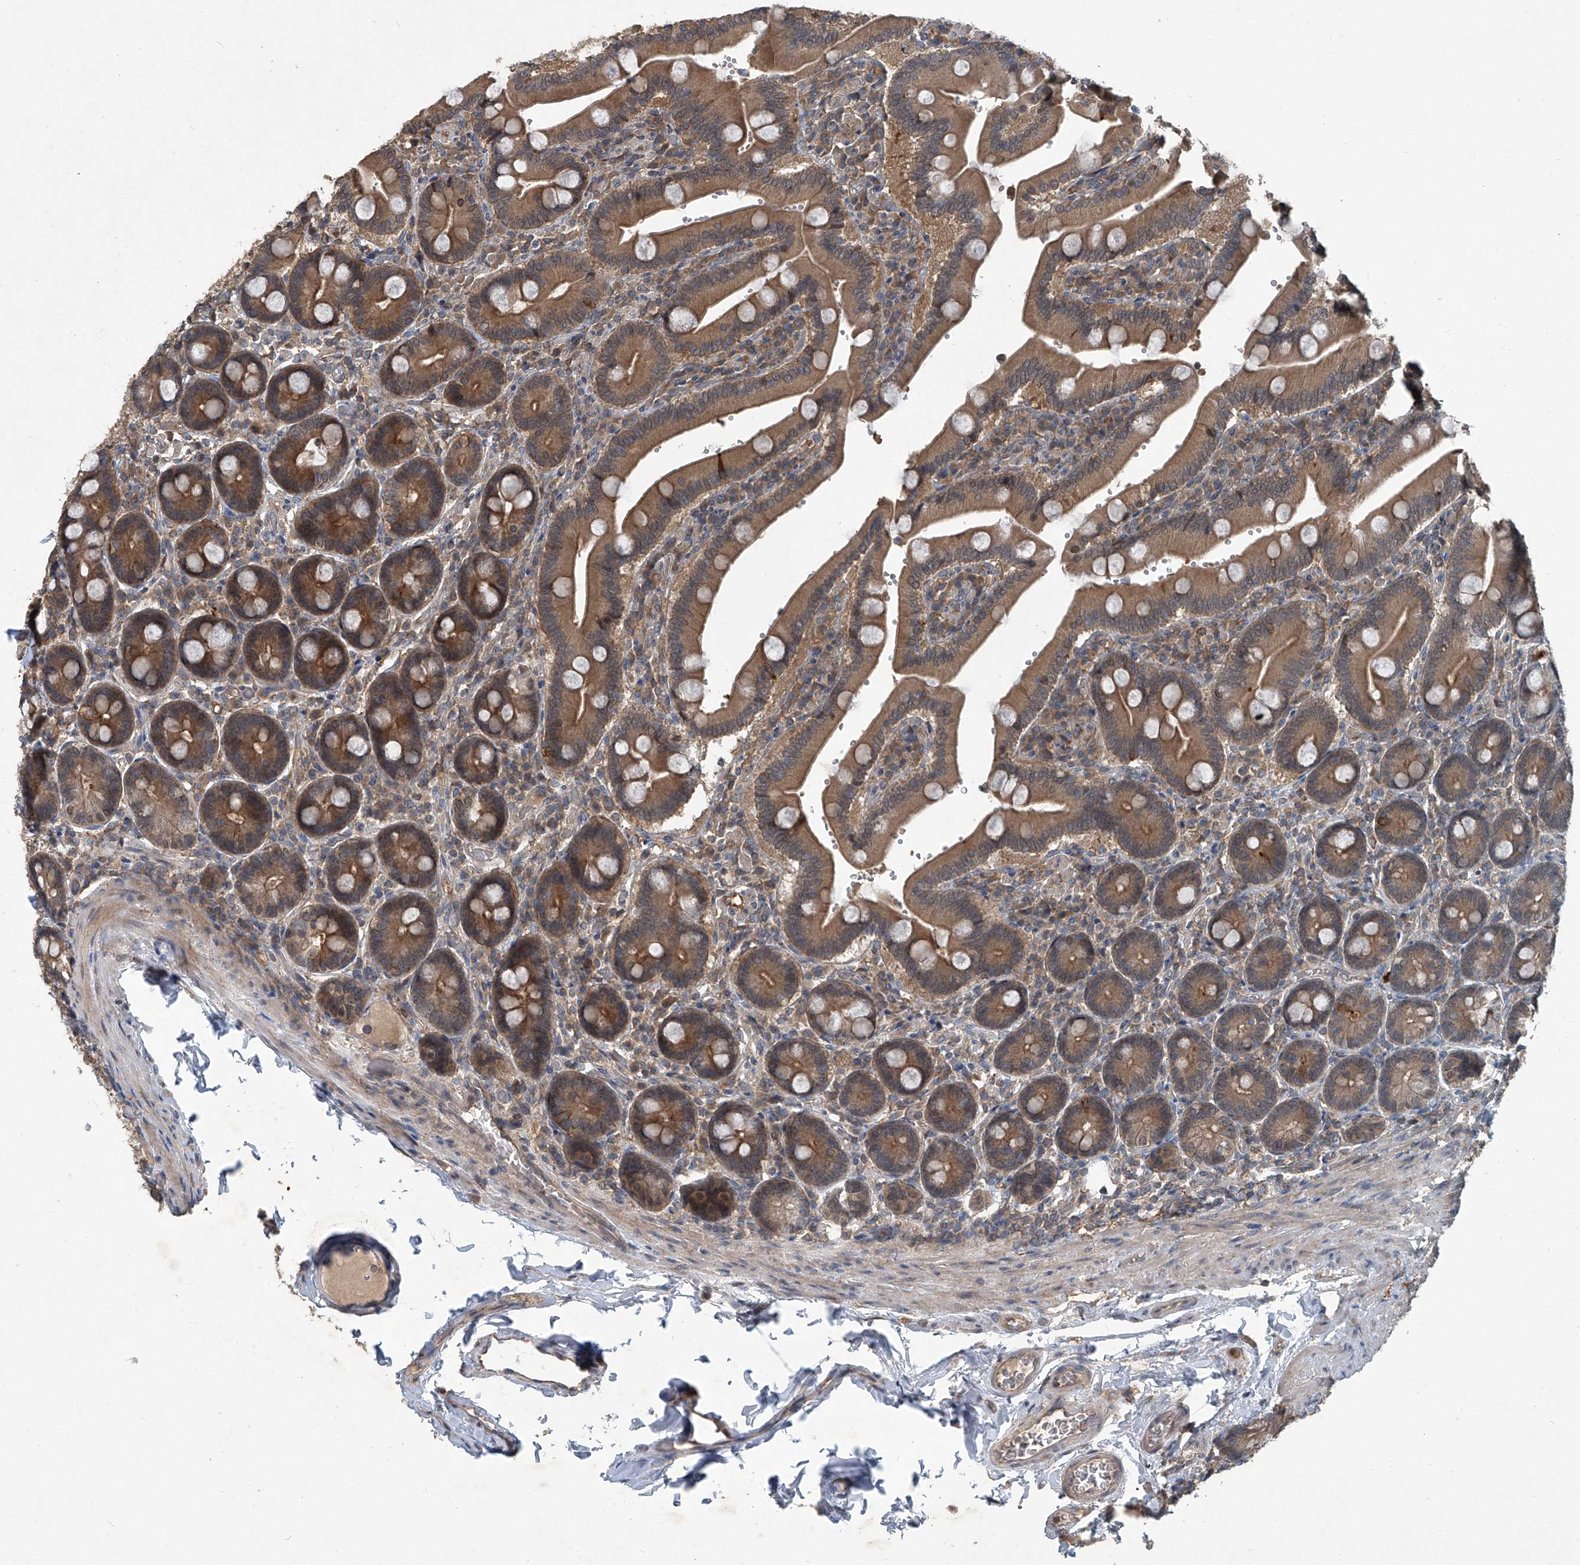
{"staining": {"intensity": "moderate", "quantity": ">75%", "location": "cytoplasmic/membranous,nuclear"}, "tissue": "duodenum", "cell_type": "Glandular cells", "image_type": "normal", "snomed": [{"axis": "morphology", "description": "Normal tissue, NOS"}, {"axis": "topography", "description": "Duodenum"}], "caption": "High-power microscopy captured an immunohistochemistry micrograph of normal duodenum, revealing moderate cytoplasmic/membranous,nuclear positivity in approximately >75% of glandular cells.", "gene": "ANKRD34A", "patient": {"sex": "female", "age": 62}}